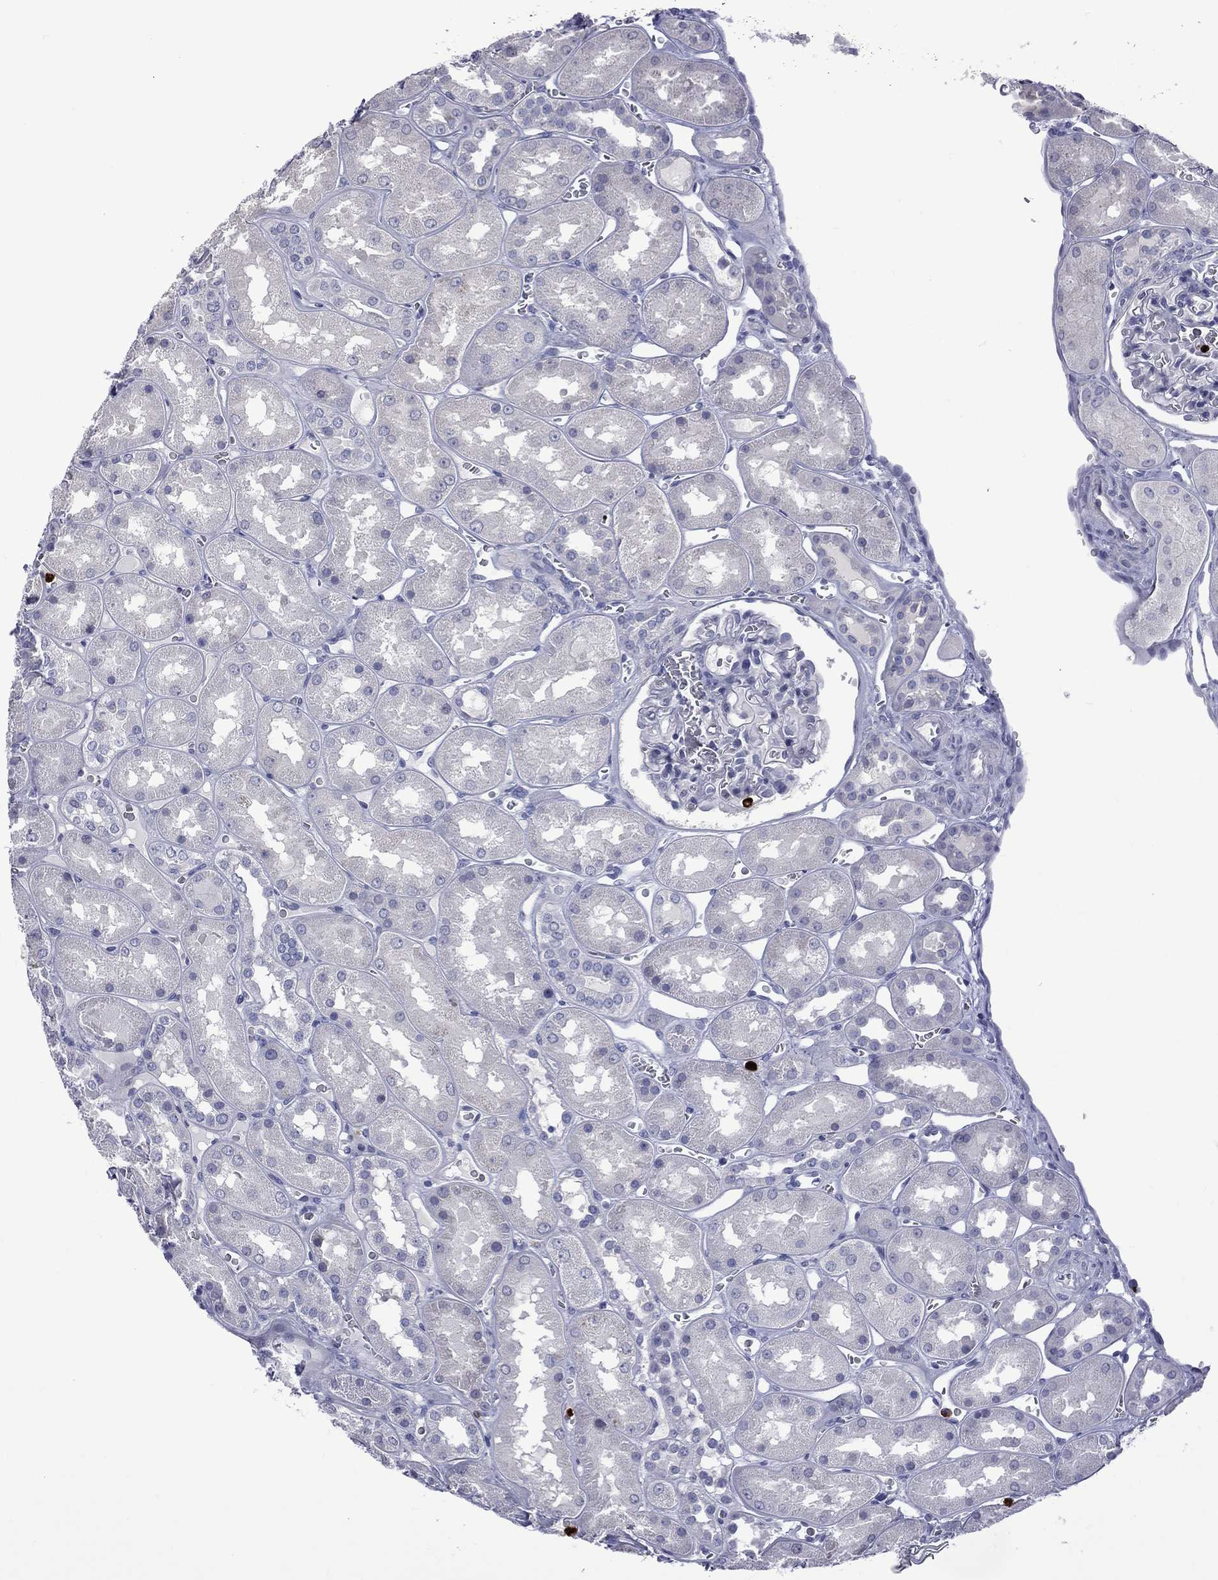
{"staining": {"intensity": "negative", "quantity": "none", "location": "none"}, "tissue": "kidney", "cell_type": "Cells in glomeruli", "image_type": "normal", "snomed": [{"axis": "morphology", "description": "Normal tissue, NOS"}, {"axis": "topography", "description": "Kidney"}], "caption": "Immunohistochemical staining of benign kidney reveals no significant expression in cells in glomeruli.", "gene": "ELANE", "patient": {"sex": "male", "age": 73}}